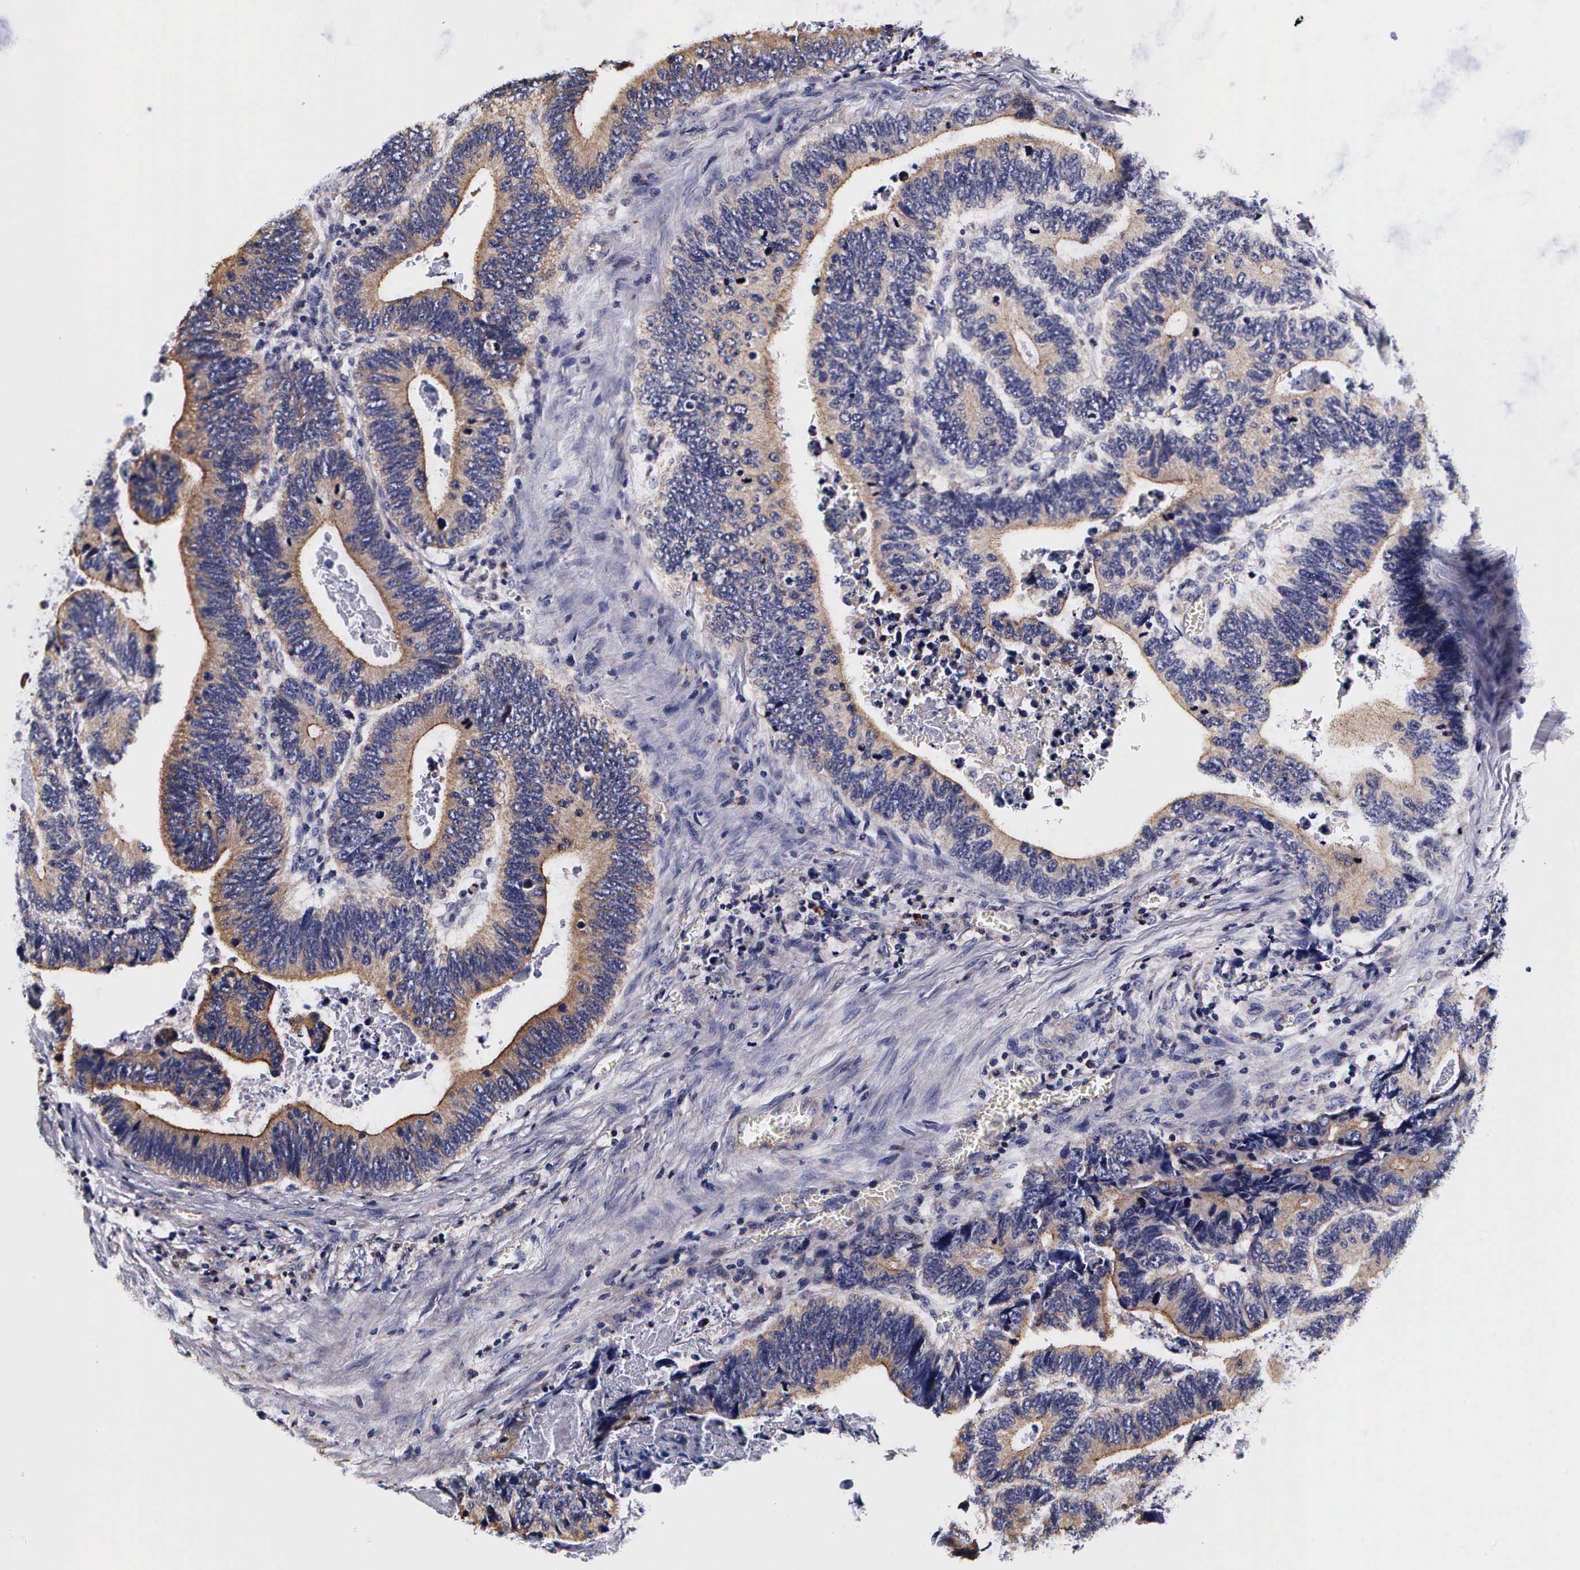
{"staining": {"intensity": "weak", "quantity": ">75%", "location": "cytoplasmic/membranous"}, "tissue": "colorectal cancer", "cell_type": "Tumor cells", "image_type": "cancer", "snomed": [{"axis": "morphology", "description": "Adenocarcinoma, NOS"}, {"axis": "topography", "description": "Colon"}], "caption": "Tumor cells demonstrate low levels of weak cytoplasmic/membranous positivity in about >75% of cells in colorectal cancer. (DAB = brown stain, brightfield microscopy at high magnification).", "gene": "PSMA3", "patient": {"sex": "male", "age": 72}}